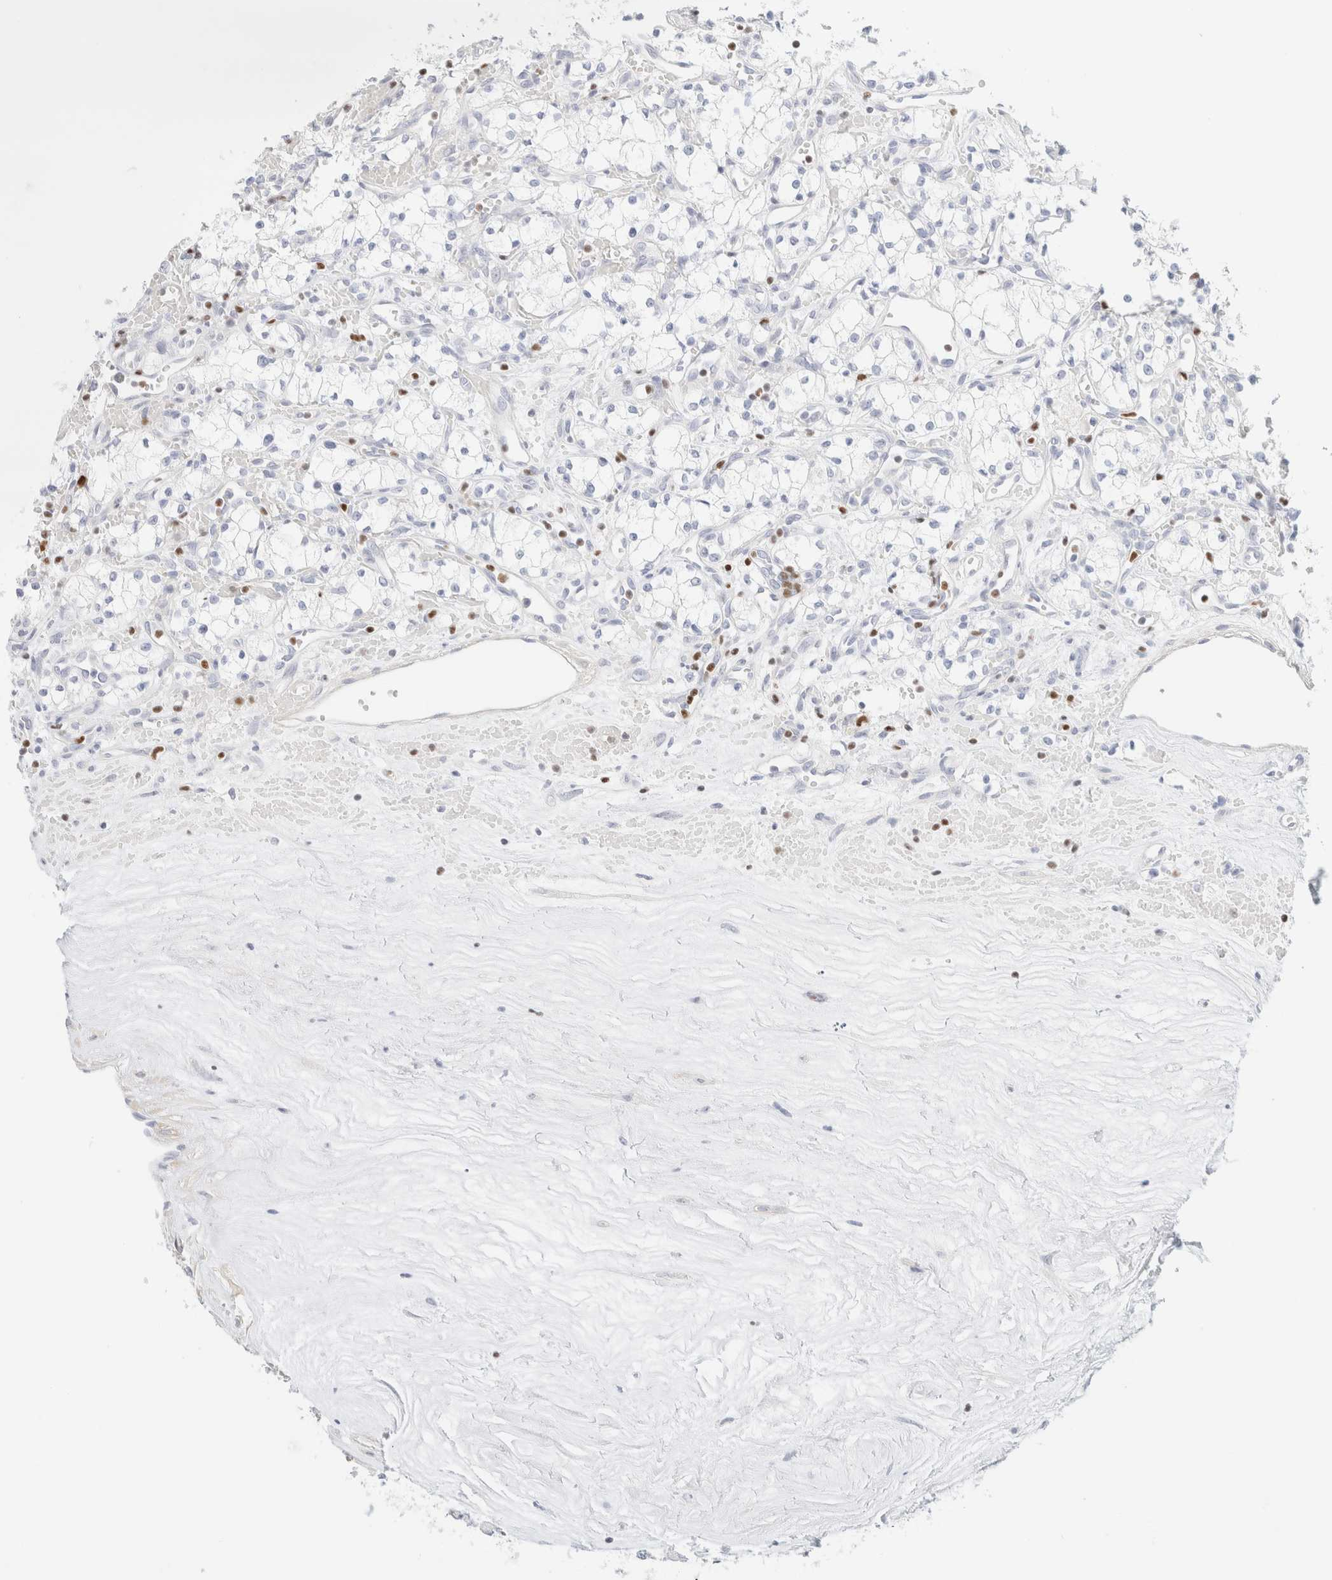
{"staining": {"intensity": "negative", "quantity": "none", "location": "none"}, "tissue": "renal cancer", "cell_type": "Tumor cells", "image_type": "cancer", "snomed": [{"axis": "morphology", "description": "Adenocarcinoma, NOS"}, {"axis": "topography", "description": "Kidney"}], "caption": "Tumor cells are negative for protein expression in human renal cancer (adenocarcinoma). (Immunohistochemistry (ihc), brightfield microscopy, high magnification).", "gene": "IKZF3", "patient": {"sex": "male", "age": 59}}